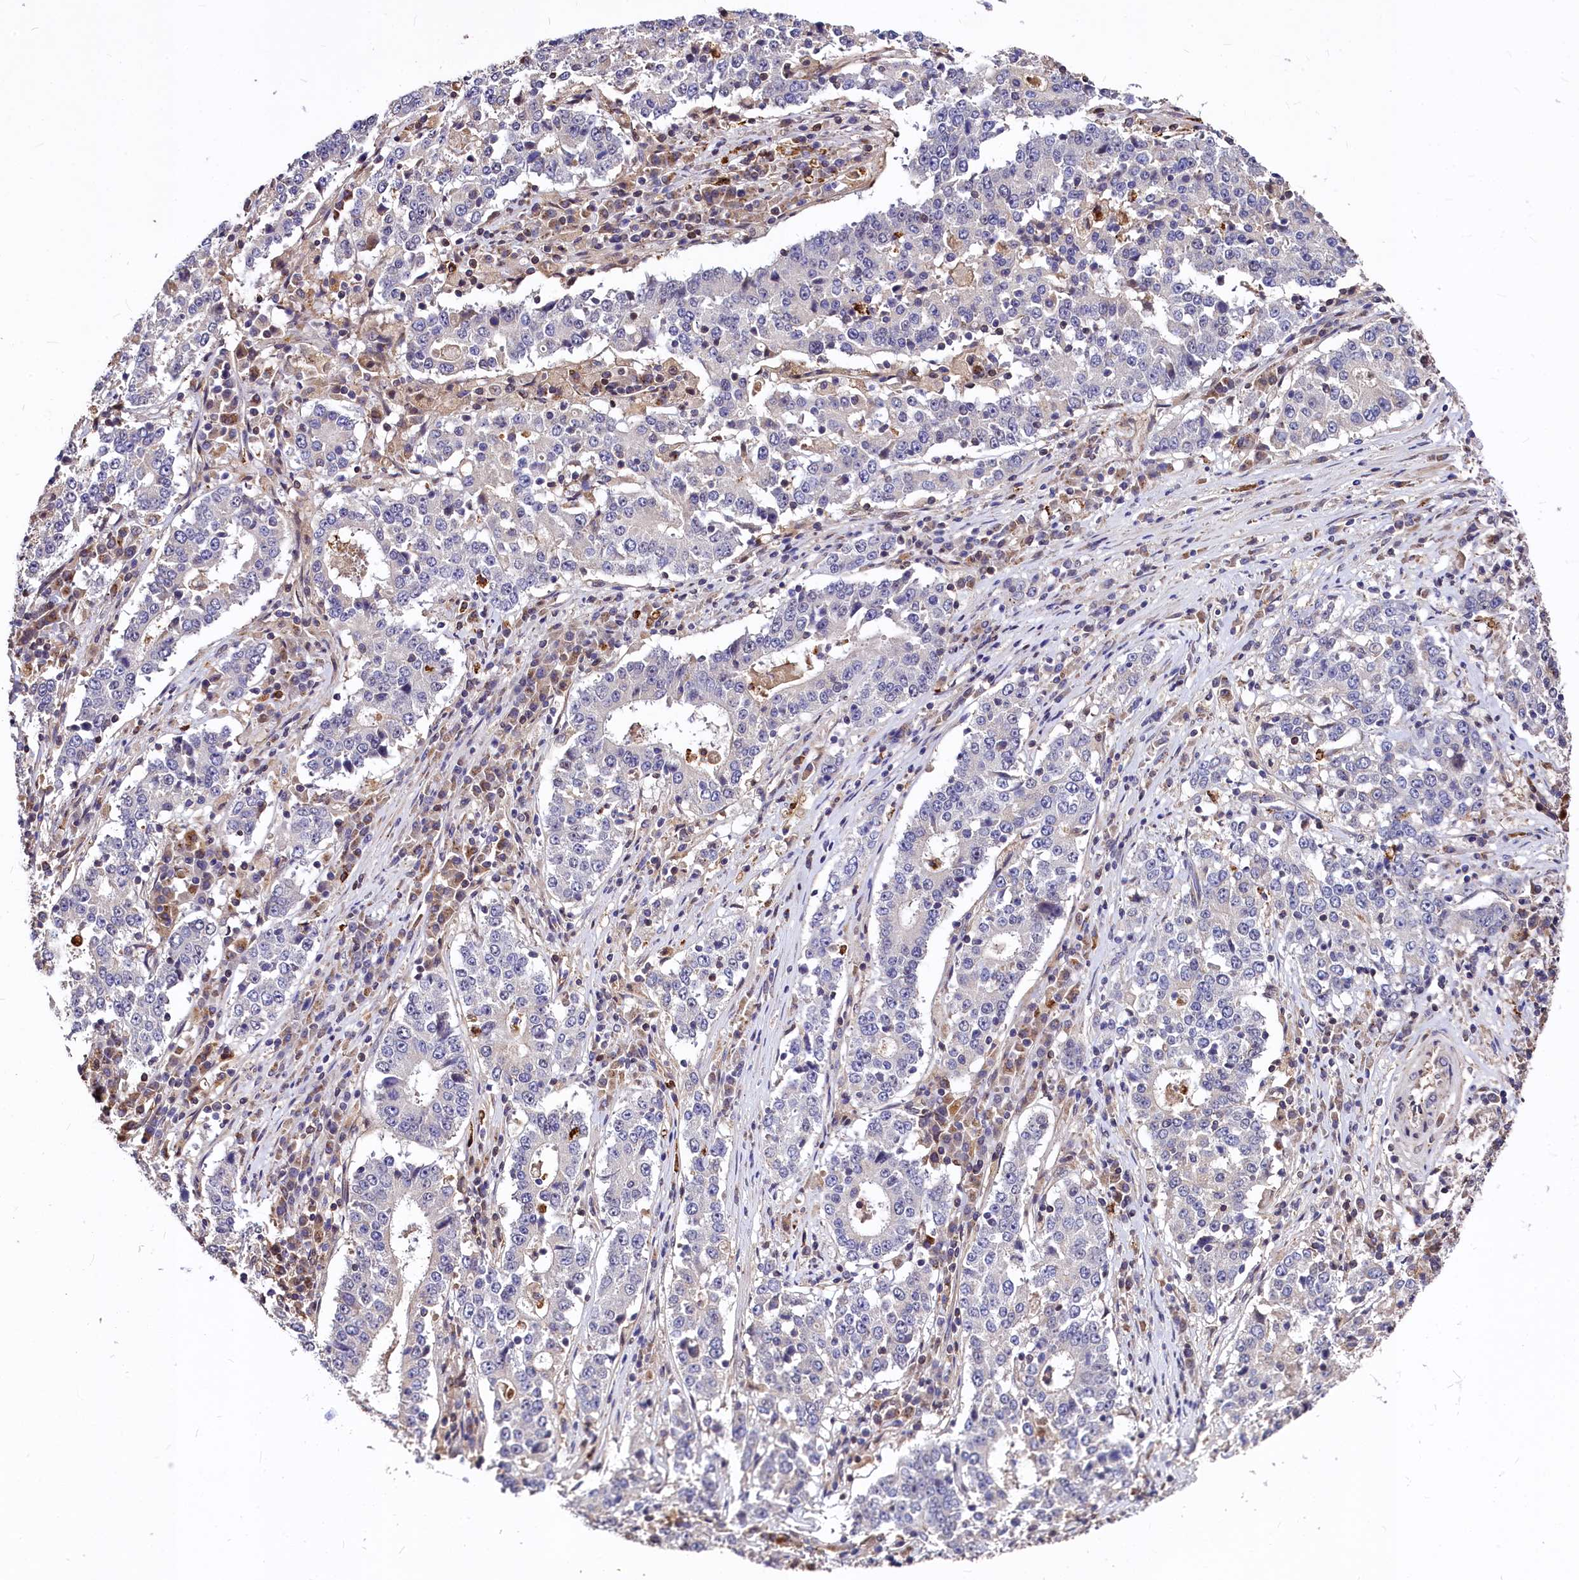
{"staining": {"intensity": "negative", "quantity": "none", "location": "none"}, "tissue": "stomach cancer", "cell_type": "Tumor cells", "image_type": "cancer", "snomed": [{"axis": "morphology", "description": "Adenocarcinoma, NOS"}, {"axis": "topography", "description": "Stomach"}], "caption": "Histopathology image shows no protein staining in tumor cells of stomach cancer (adenocarcinoma) tissue. The staining is performed using DAB brown chromogen with nuclei counter-stained in using hematoxylin.", "gene": "ATG101", "patient": {"sex": "male", "age": 59}}